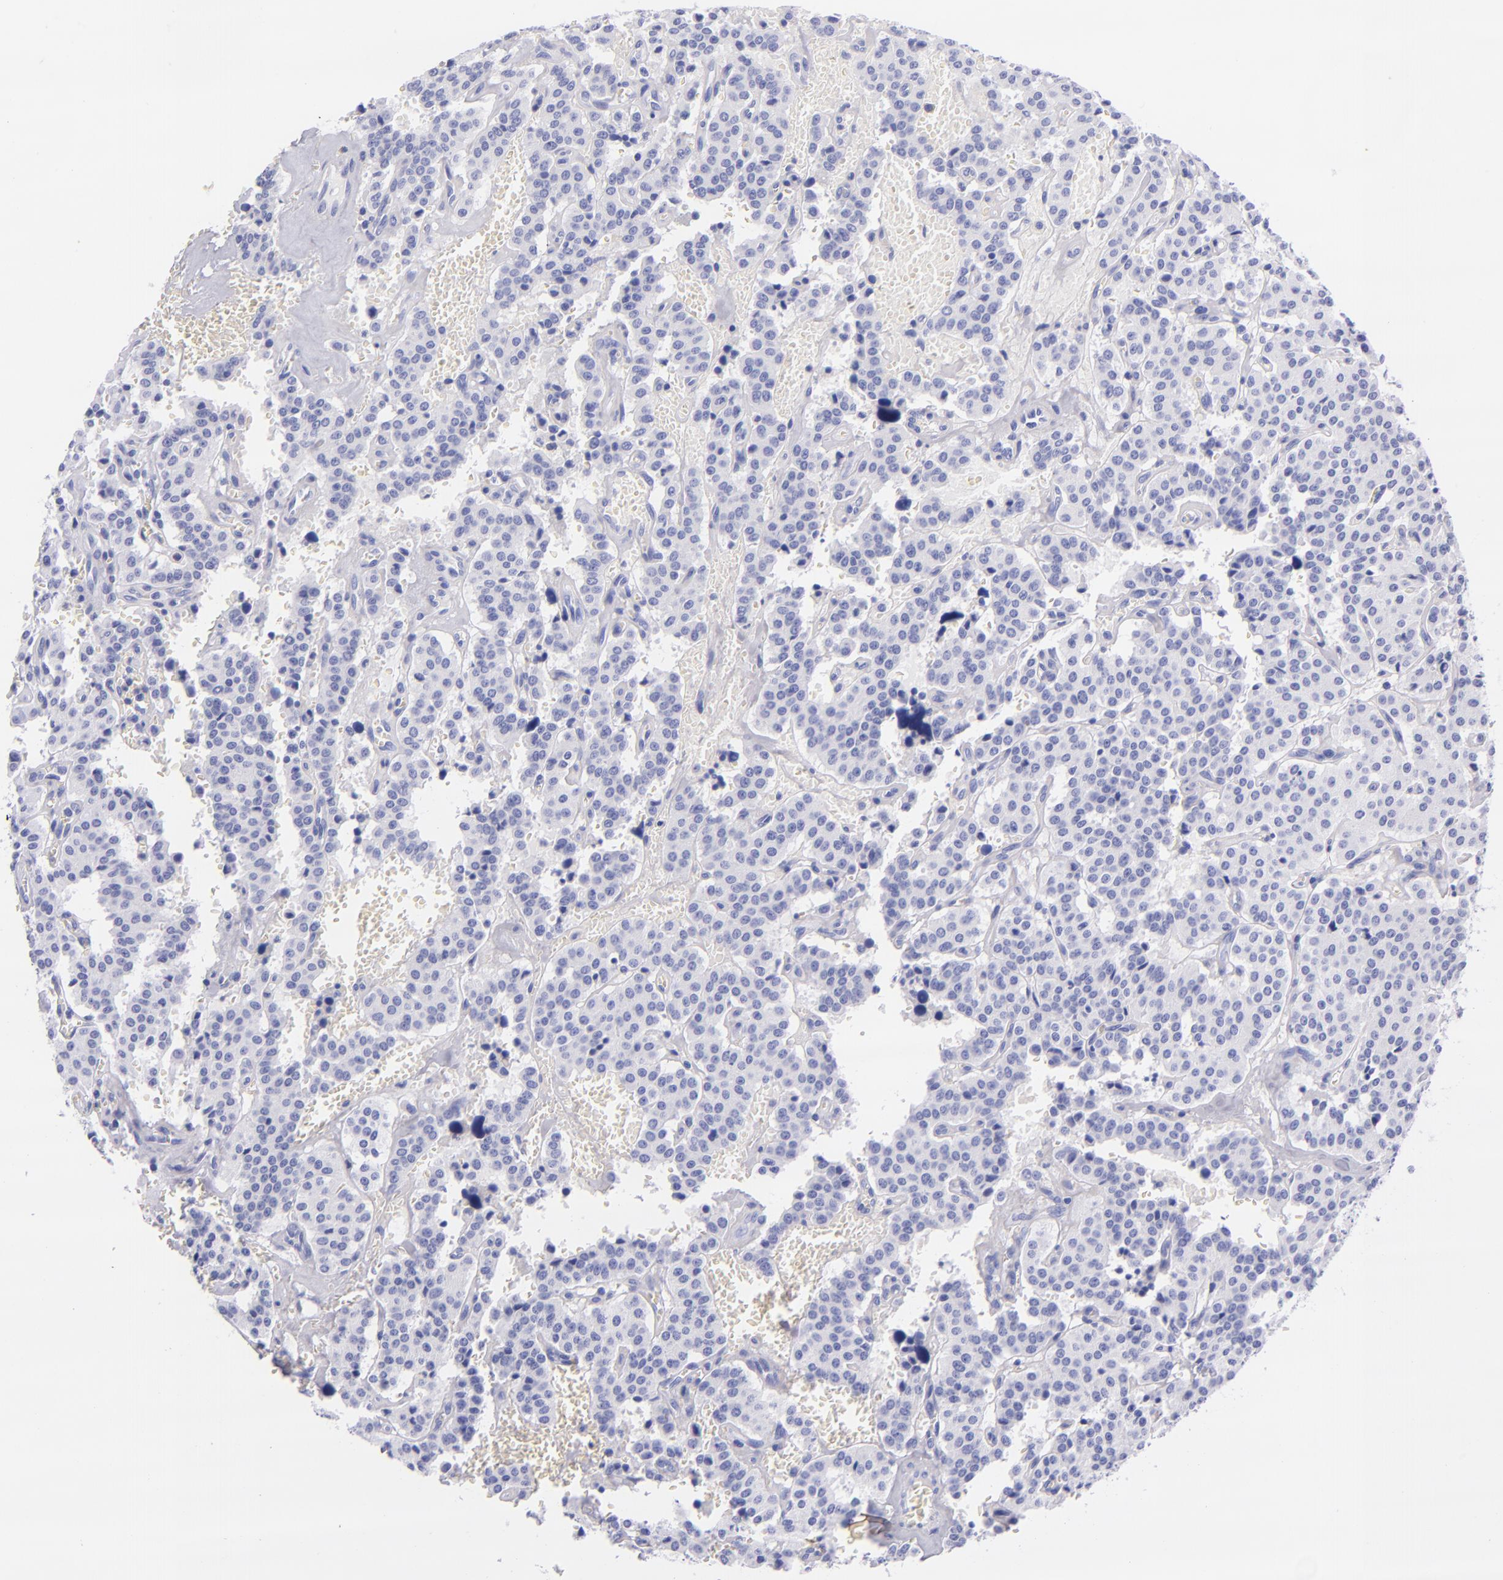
{"staining": {"intensity": "negative", "quantity": "none", "location": "none"}, "tissue": "carcinoid", "cell_type": "Tumor cells", "image_type": "cancer", "snomed": [{"axis": "morphology", "description": "Carcinoid, malignant, NOS"}, {"axis": "topography", "description": "Bronchus"}], "caption": "There is no significant positivity in tumor cells of malignant carcinoid. Brightfield microscopy of IHC stained with DAB (brown) and hematoxylin (blue), captured at high magnification.", "gene": "LAG3", "patient": {"sex": "male", "age": 55}}